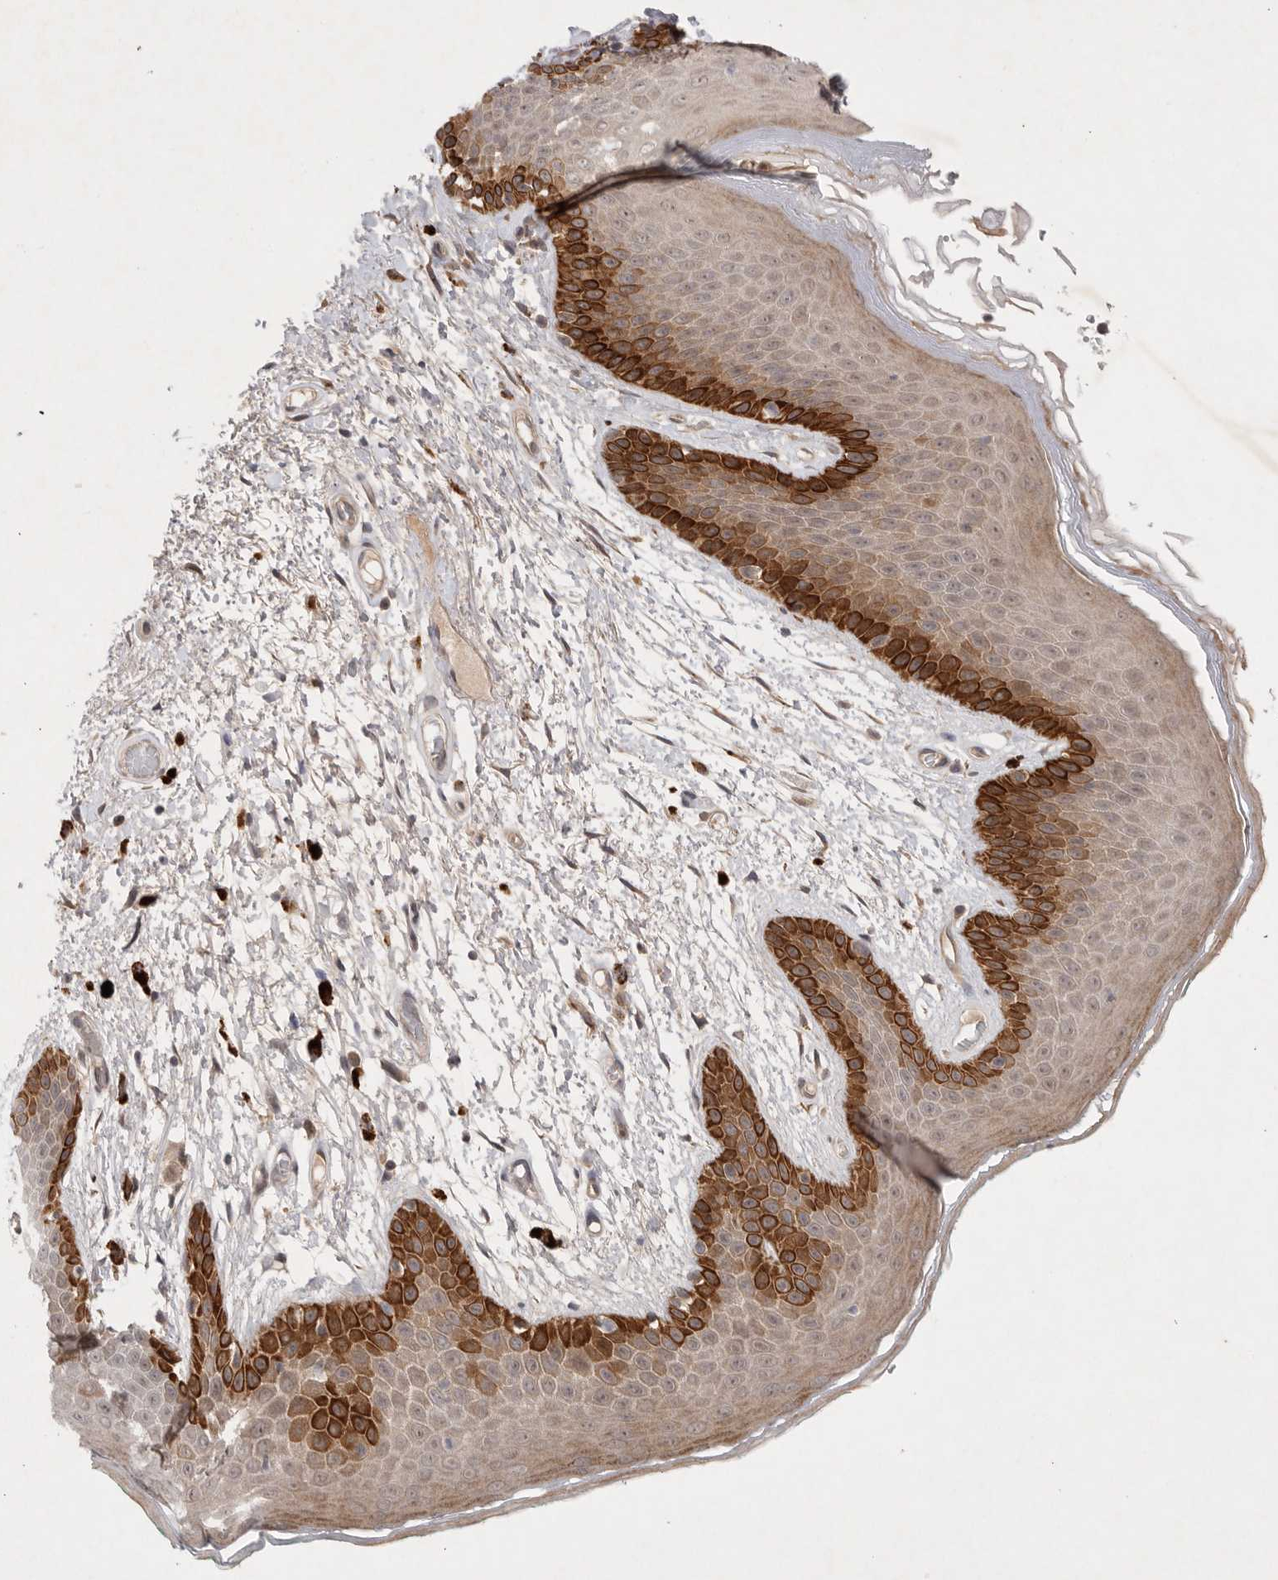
{"staining": {"intensity": "strong", "quantity": "25%-75%", "location": "cytoplasmic/membranous"}, "tissue": "skin", "cell_type": "Epidermal cells", "image_type": "normal", "snomed": [{"axis": "morphology", "description": "Normal tissue, NOS"}, {"axis": "topography", "description": "Anal"}], "caption": "This histopathology image demonstrates IHC staining of normal human skin, with high strong cytoplasmic/membranous expression in about 25%-75% of epidermal cells.", "gene": "PTPDC1", "patient": {"sex": "male", "age": 74}}